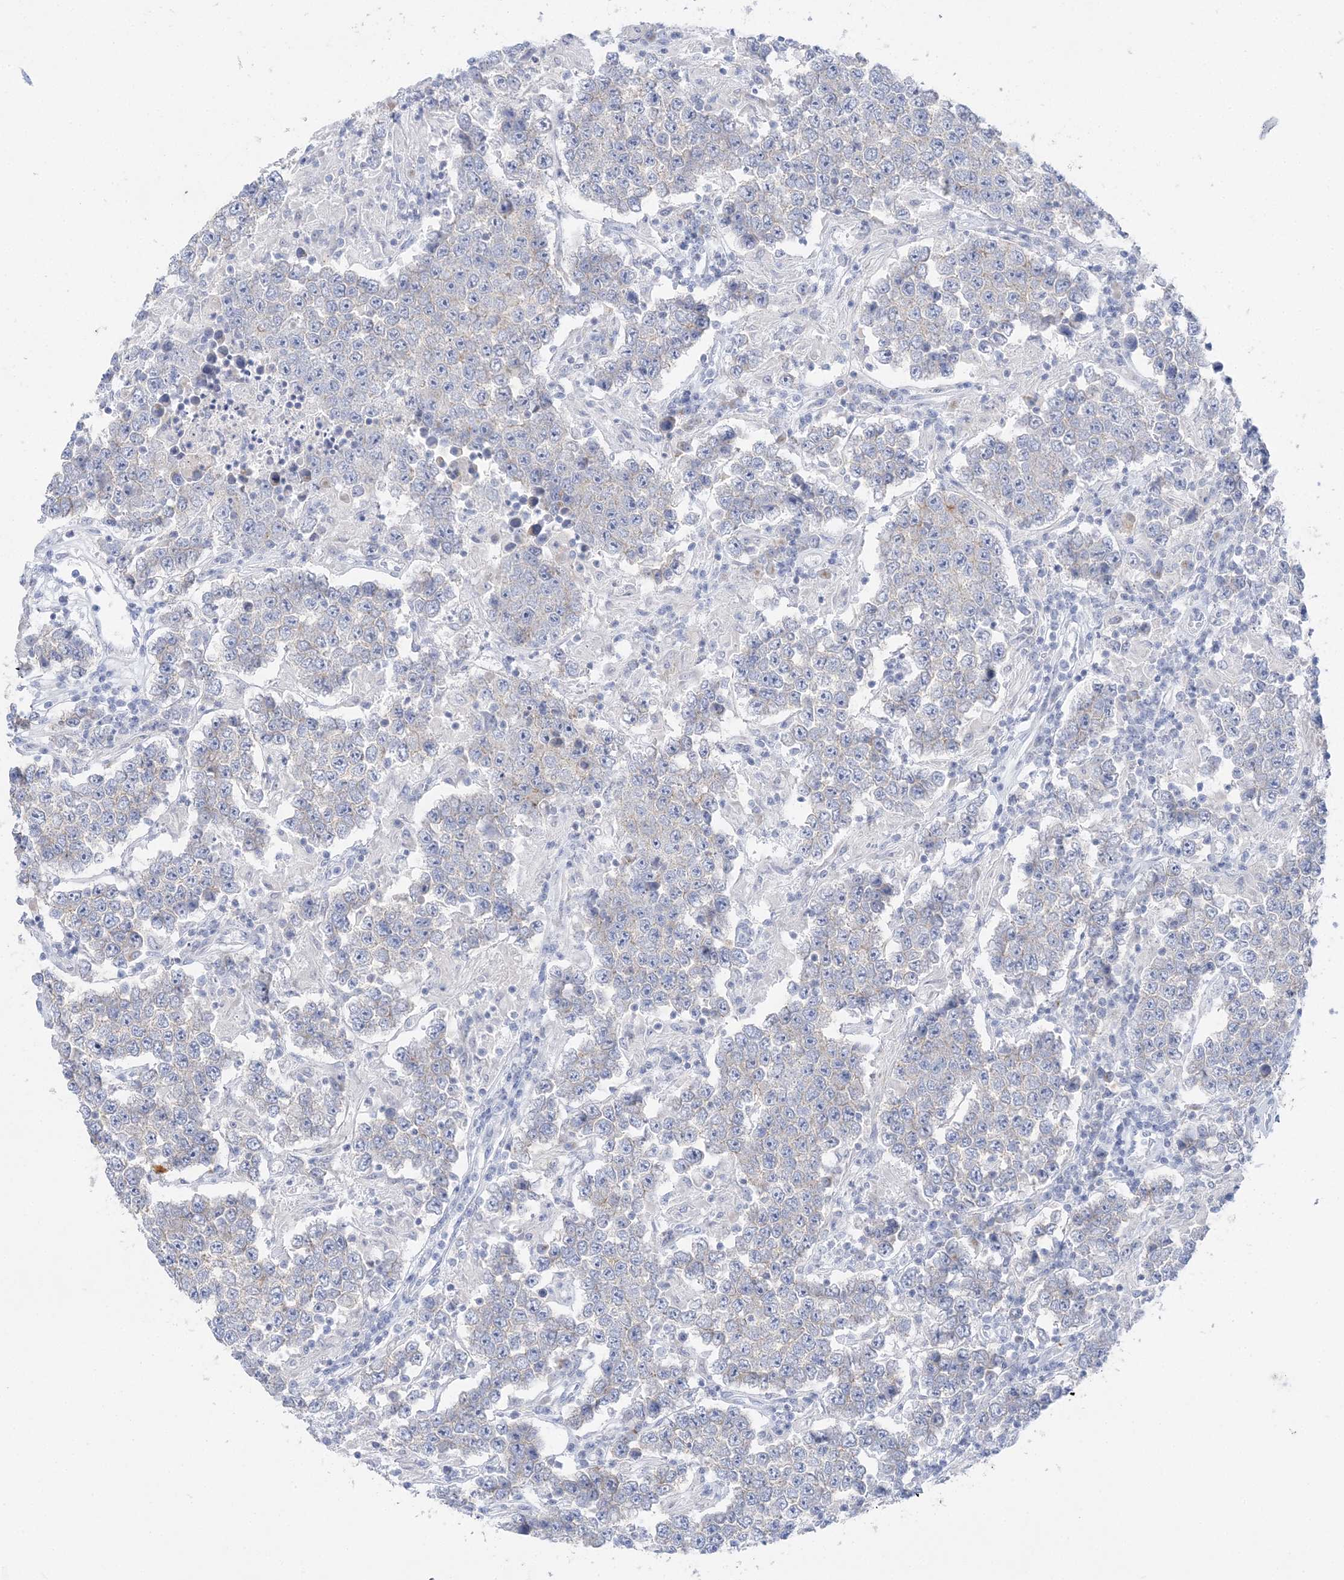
{"staining": {"intensity": "negative", "quantity": "none", "location": "none"}, "tissue": "testis cancer", "cell_type": "Tumor cells", "image_type": "cancer", "snomed": [{"axis": "morphology", "description": "Normal tissue, NOS"}, {"axis": "morphology", "description": "Urothelial carcinoma, High grade"}, {"axis": "morphology", "description": "Seminoma, NOS"}, {"axis": "morphology", "description": "Carcinoma, Embryonal, NOS"}, {"axis": "topography", "description": "Urinary bladder"}, {"axis": "topography", "description": "Testis"}], "caption": "High magnification brightfield microscopy of testis cancer stained with DAB (brown) and counterstained with hematoxylin (blue): tumor cells show no significant positivity.", "gene": "SLC5A6", "patient": {"sex": "male", "age": 41}}